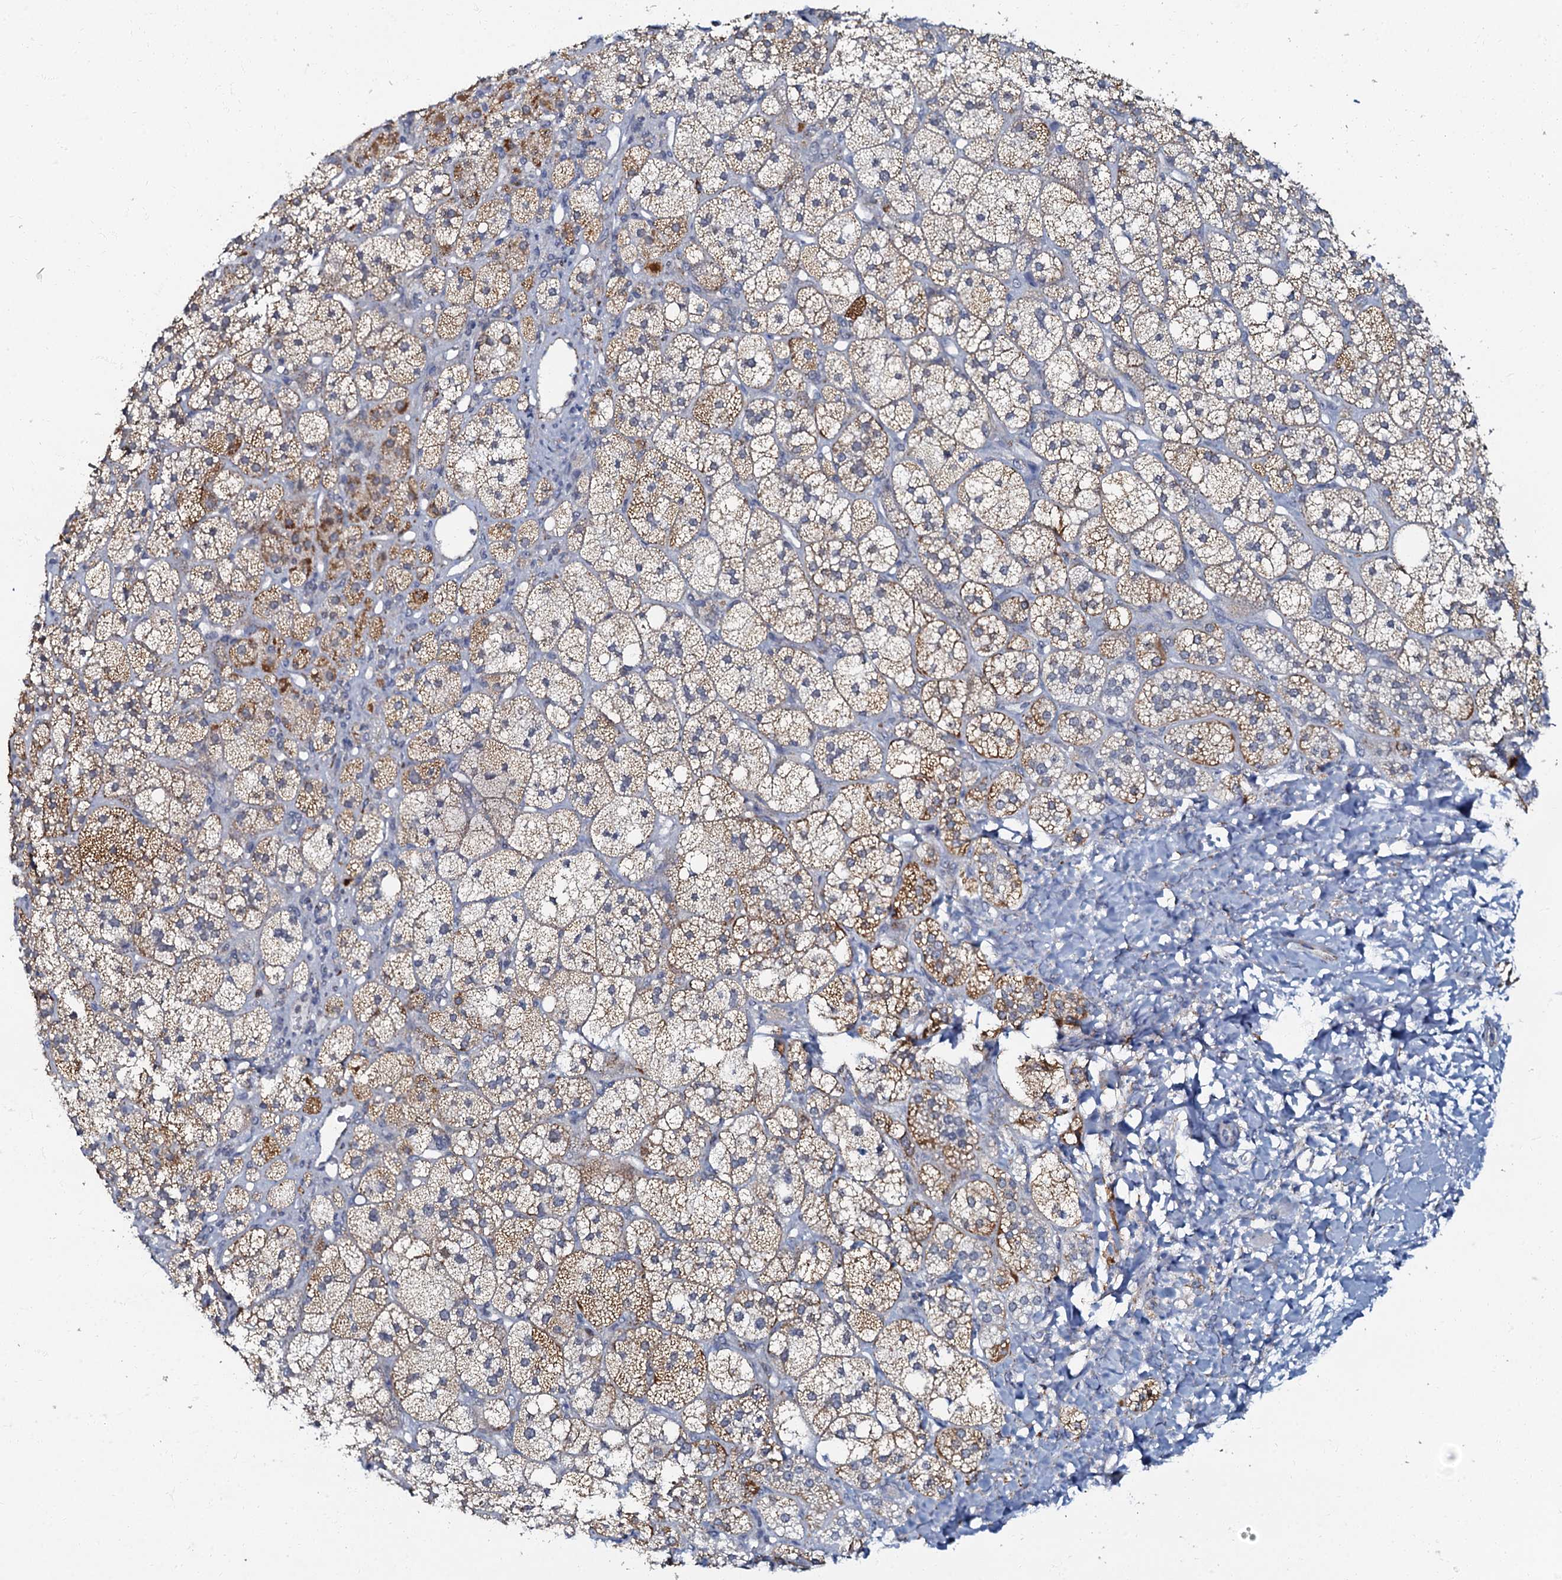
{"staining": {"intensity": "moderate", "quantity": ">75%", "location": "cytoplasmic/membranous"}, "tissue": "adrenal gland", "cell_type": "Glandular cells", "image_type": "normal", "snomed": [{"axis": "morphology", "description": "Normal tissue, NOS"}, {"axis": "topography", "description": "Adrenal gland"}], "caption": "Immunohistochemical staining of normal human adrenal gland reveals moderate cytoplasmic/membranous protein staining in approximately >75% of glandular cells.", "gene": "MRPL51", "patient": {"sex": "male", "age": 61}}